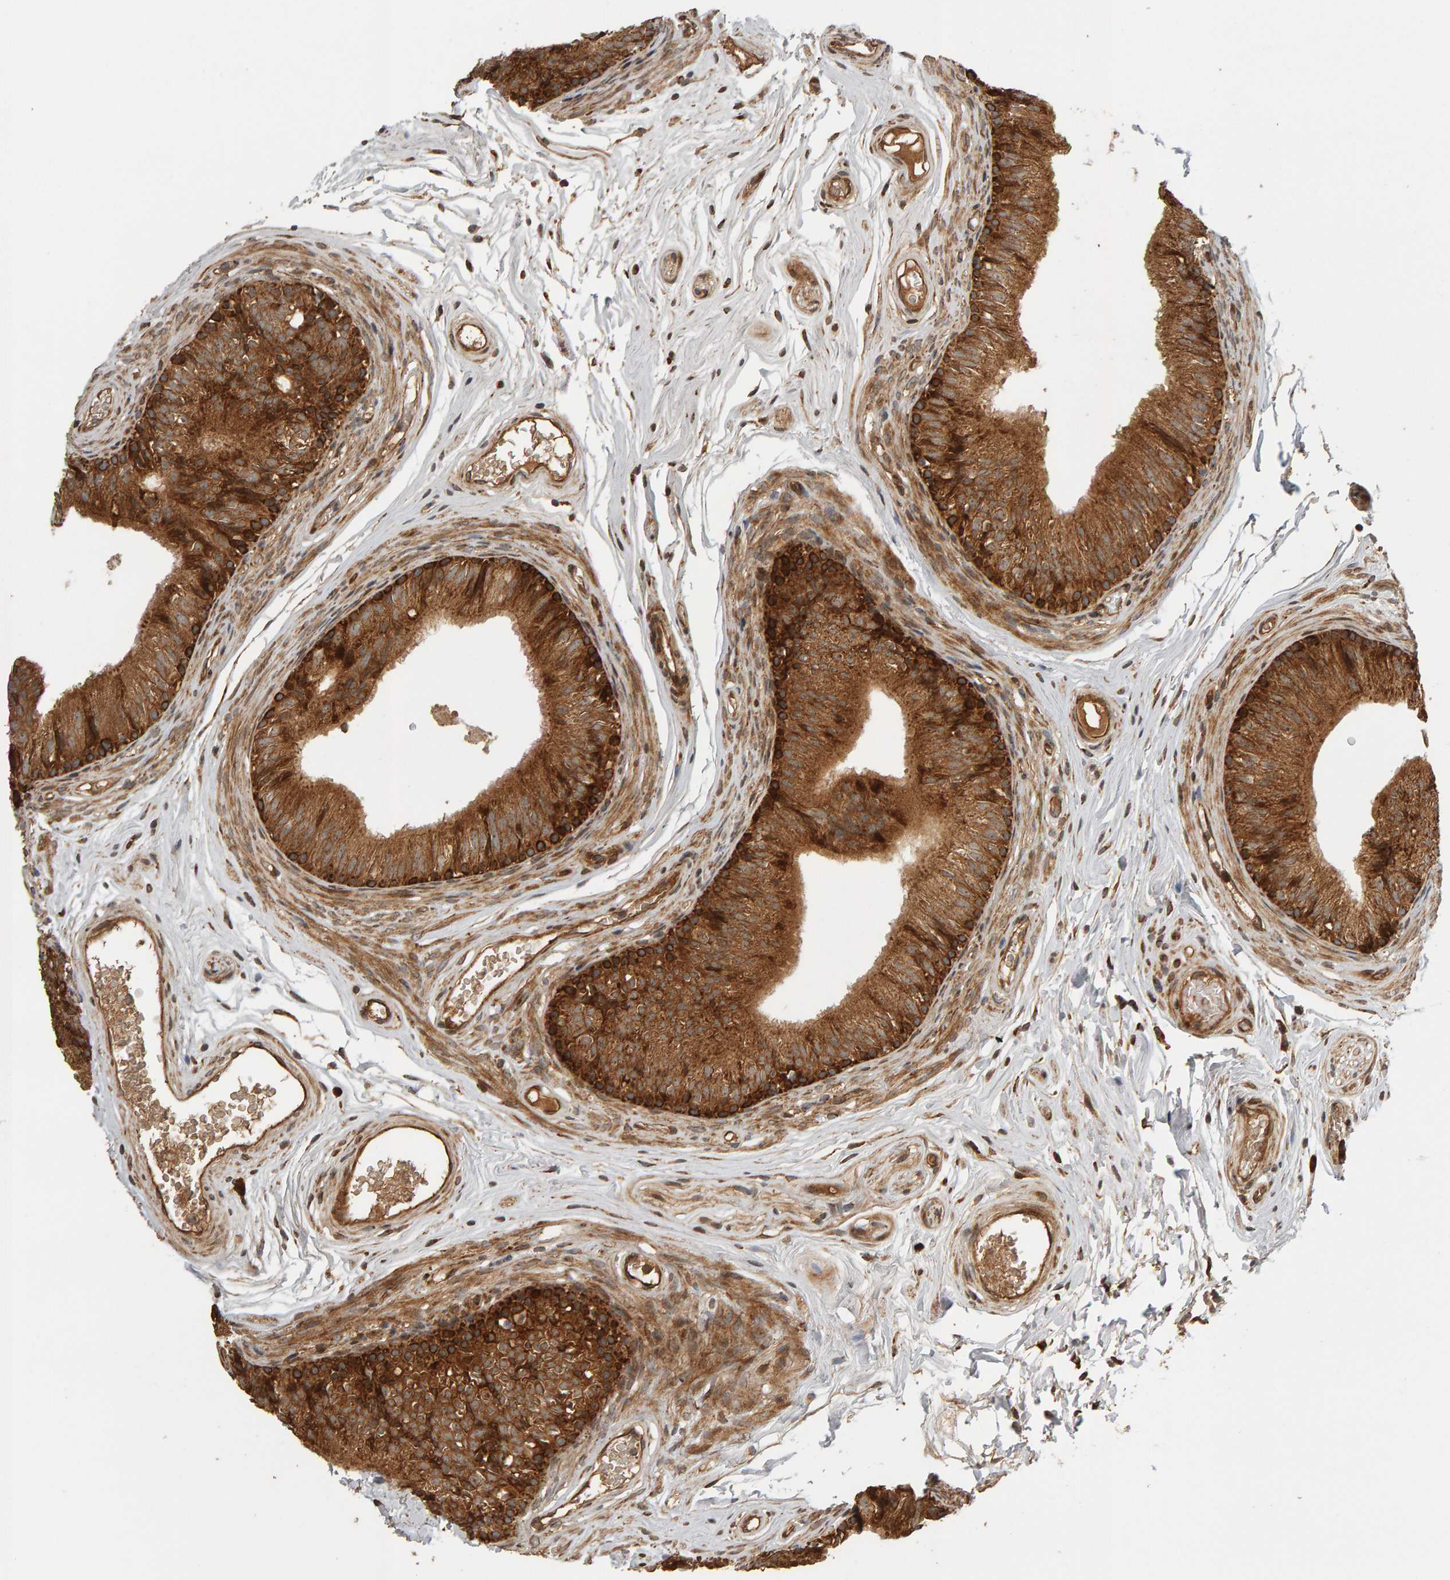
{"staining": {"intensity": "strong", "quantity": ">75%", "location": "cytoplasmic/membranous"}, "tissue": "epididymis", "cell_type": "Glandular cells", "image_type": "normal", "snomed": [{"axis": "morphology", "description": "Normal tissue, NOS"}, {"axis": "topography", "description": "Epididymis"}], "caption": "This histopathology image exhibits normal epididymis stained with immunohistochemistry to label a protein in brown. The cytoplasmic/membranous of glandular cells show strong positivity for the protein. Nuclei are counter-stained blue.", "gene": "ZFAND1", "patient": {"sex": "male", "age": 36}}